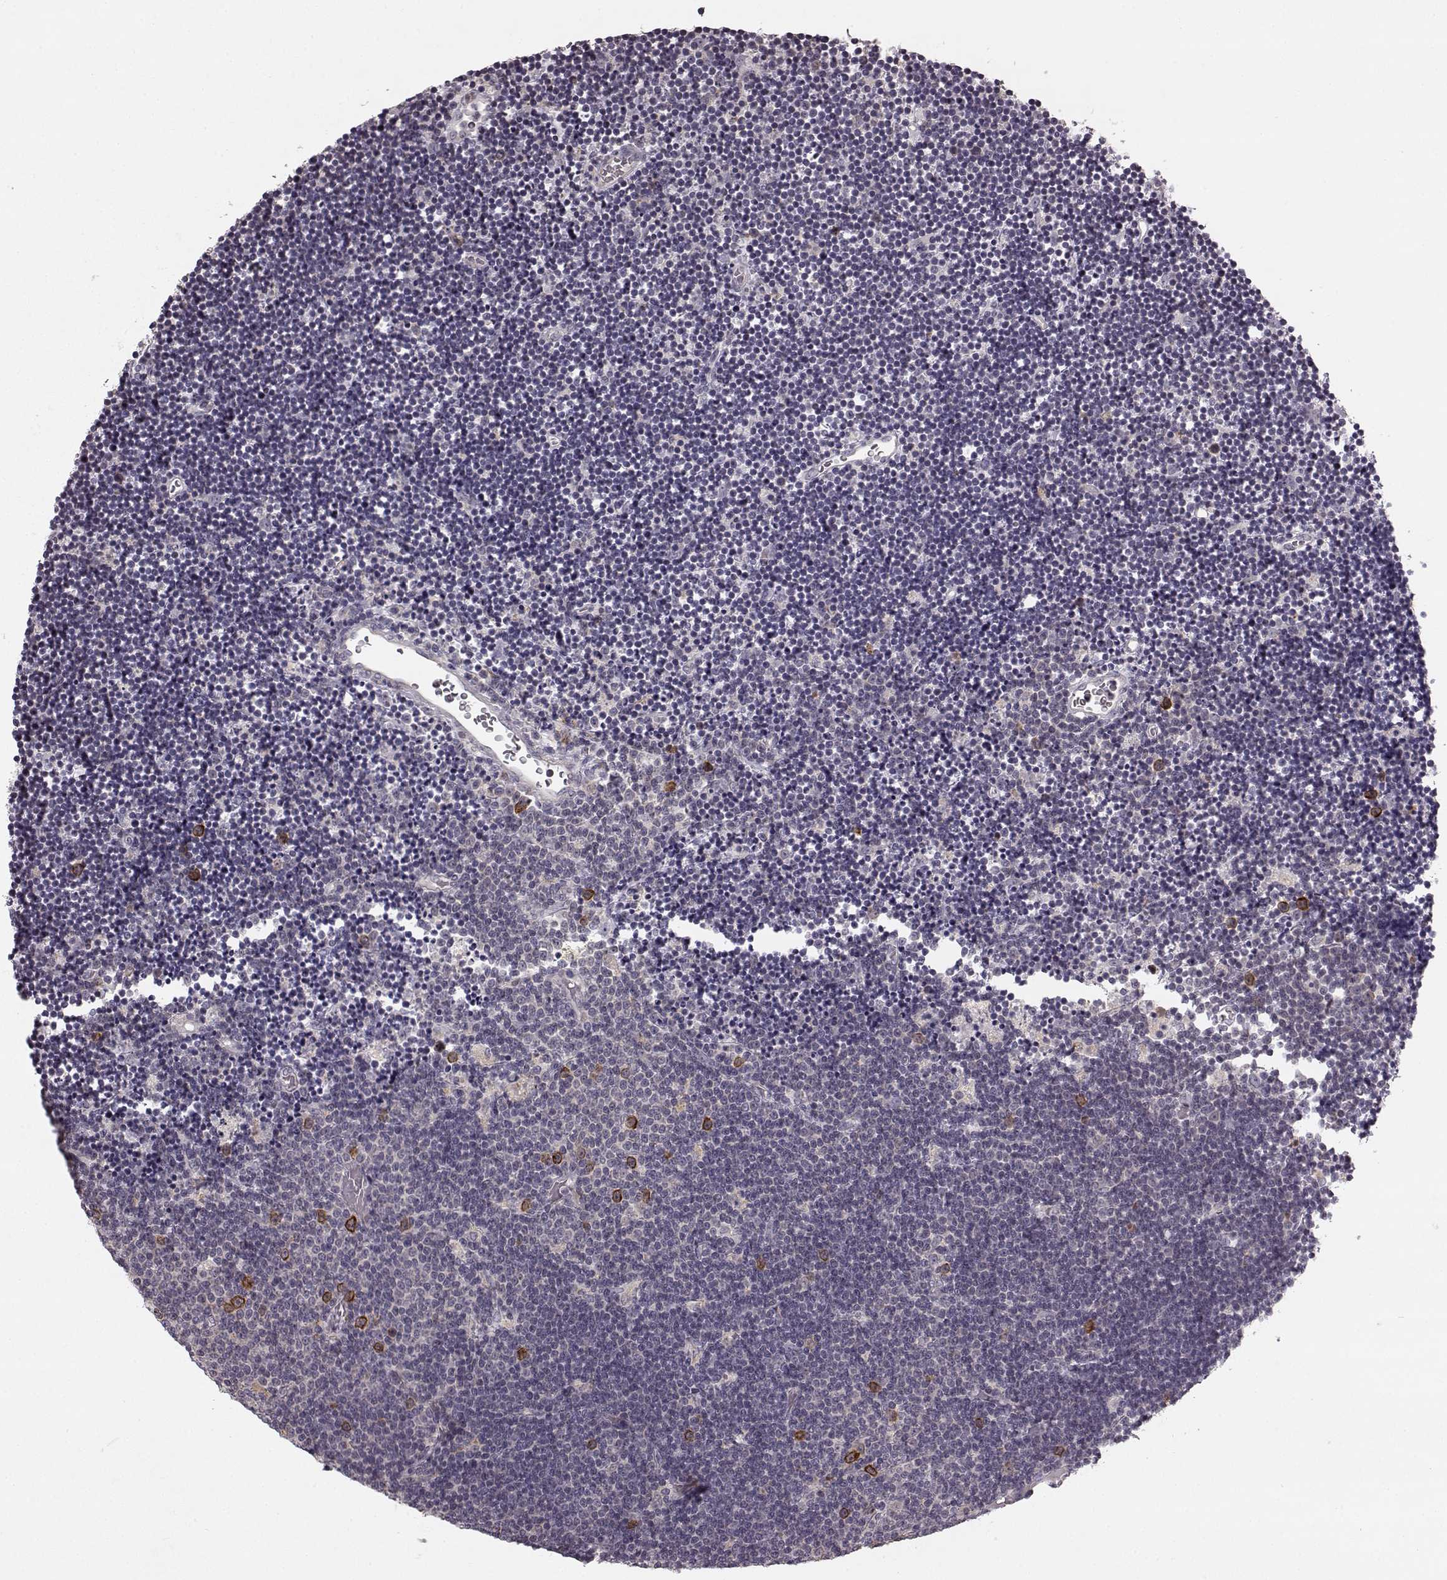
{"staining": {"intensity": "negative", "quantity": "none", "location": "none"}, "tissue": "lymphoma", "cell_type": "Tumor cells", "image_type": "cancer", "snomed": [{"axis": "morphology", "description": "Malignant lymphoma, non-Hodgkin's type, Low grade"}, {"axis": "topography", "description": "Brain"}], "caption": "This micrograph is of lymphoma stained with immunohistochemistry (IHC) to label a protein in brown with the nuclei are counter-stained blue. There is no staining in tumor cells. (DAB (3,3'-diaminobenzidine) IHC, high magnification).", "gene": "HMMR", "patient": {"sex": "female", "age": 66}}